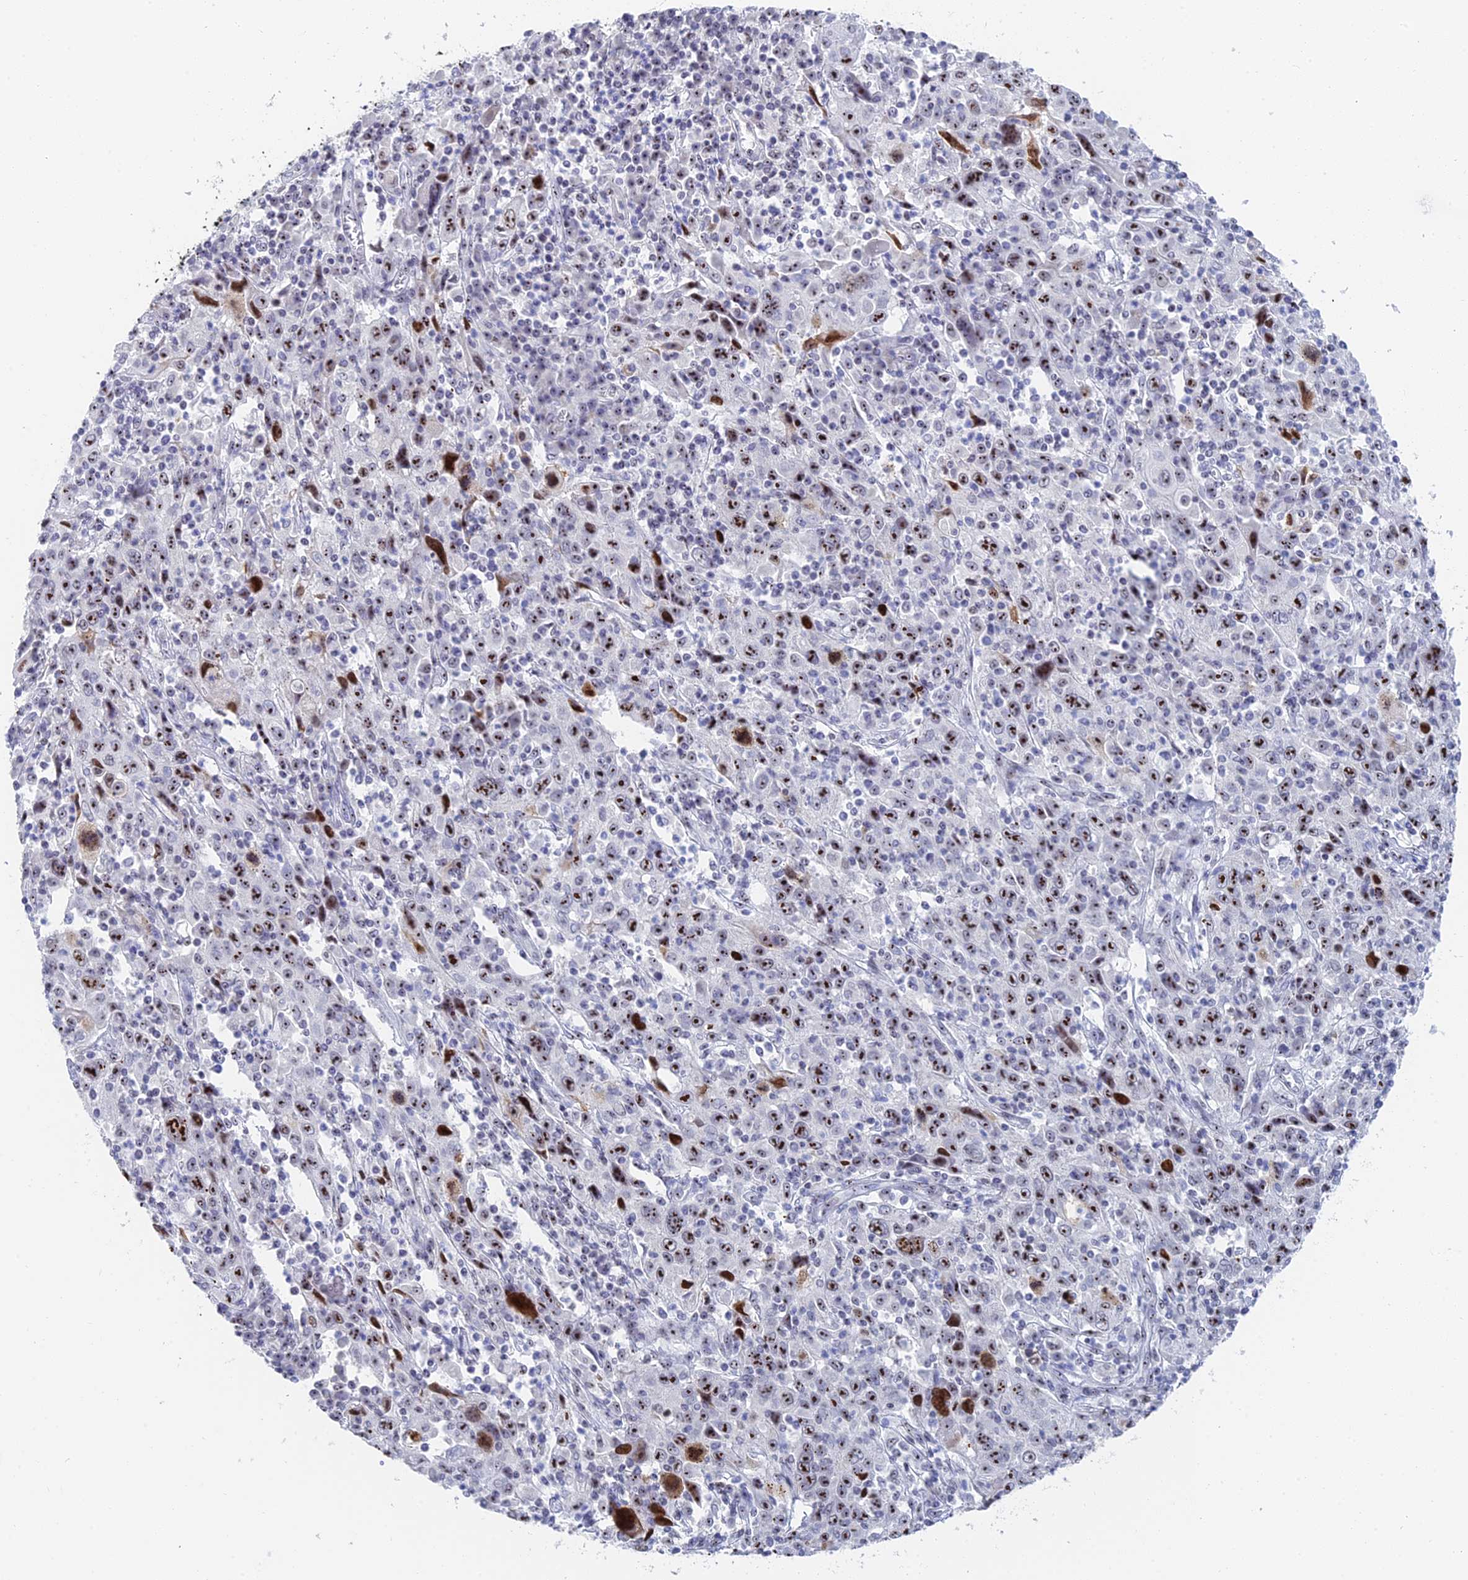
{"staining": {"intensity": "strong", "quantity": "25%-75%", "location": "nuclear"}, "tissue": "cervical cancer", "cell_type": "Tumor cells", "image_type": "cancer", "snomed": [{"axis": "morphology", "description": "Squamous cell carcinoma, NOS"}, {"axis": "topography", "description": "Cervix"}], "caption": "This photomicrograph displays immunohistochemistry (IHC) staining of human cervical cancer (squamous cell carcinoma), with high strong nuclear staining in approximately 25%-75% of tumor cells.", "gene": "RSL1D1", "patient": {"sex": "female", "age": 46}}